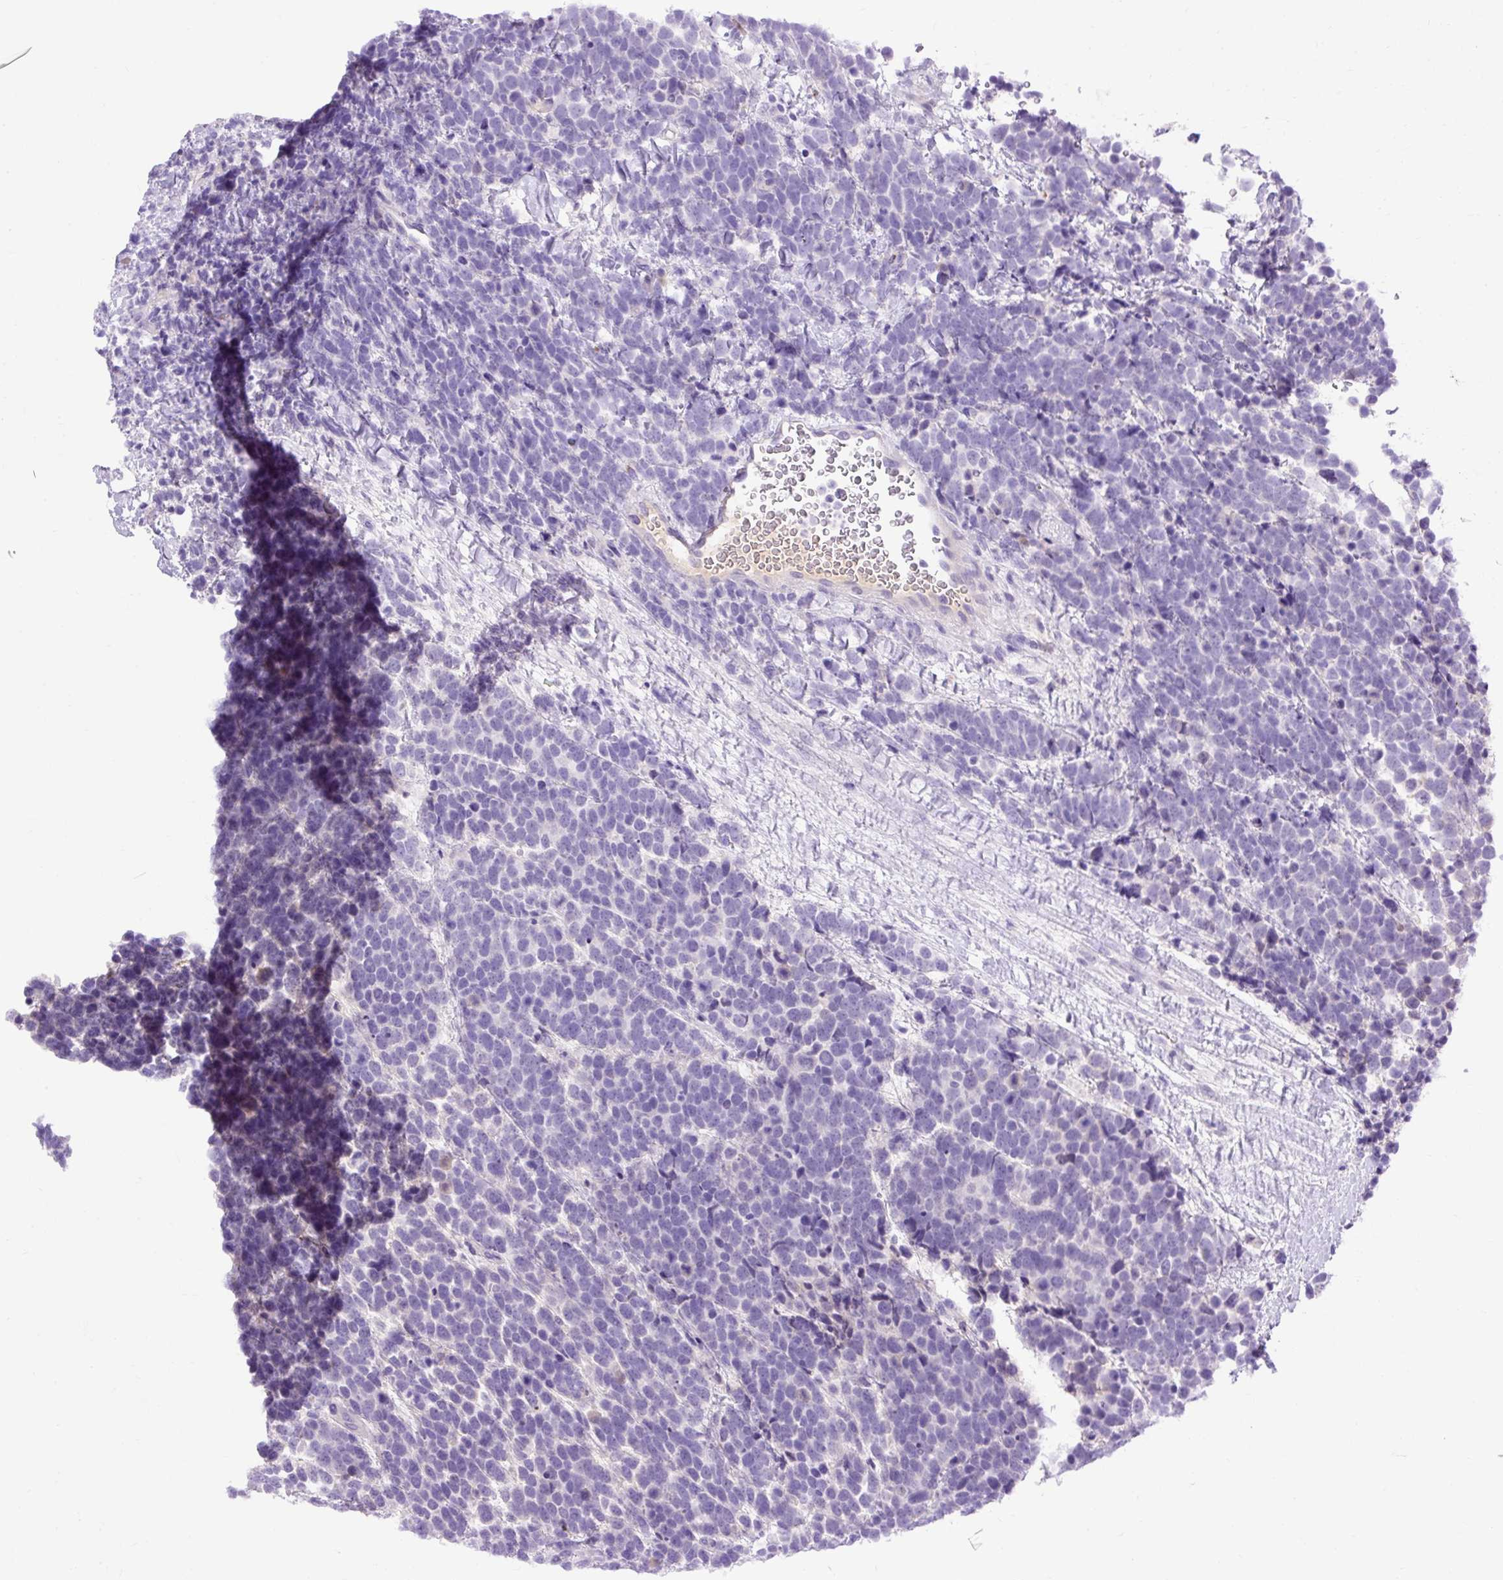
{"staining": {"intensity": "negative", "quantity": "none", "location": "none"}, "tissue": "urothelial cancer", "cell_type": "Tumor cells", "image_type": "cancer", "snomed": [{"axis": "morphology", "description": "Urothelial carcinoma, High grade"}, {"axis": "topography", "description": "Urinary bladder"}], "caption": "This histopathology image is of high-grade urothelial carcinoma stained with immunohistochemistry to label a protein in brown with the nuclei are counter-stained blue. There is no positivity in tumor cells.", "gene": "SPTBN5", "patient": {"sex": "female", "age": 82}}